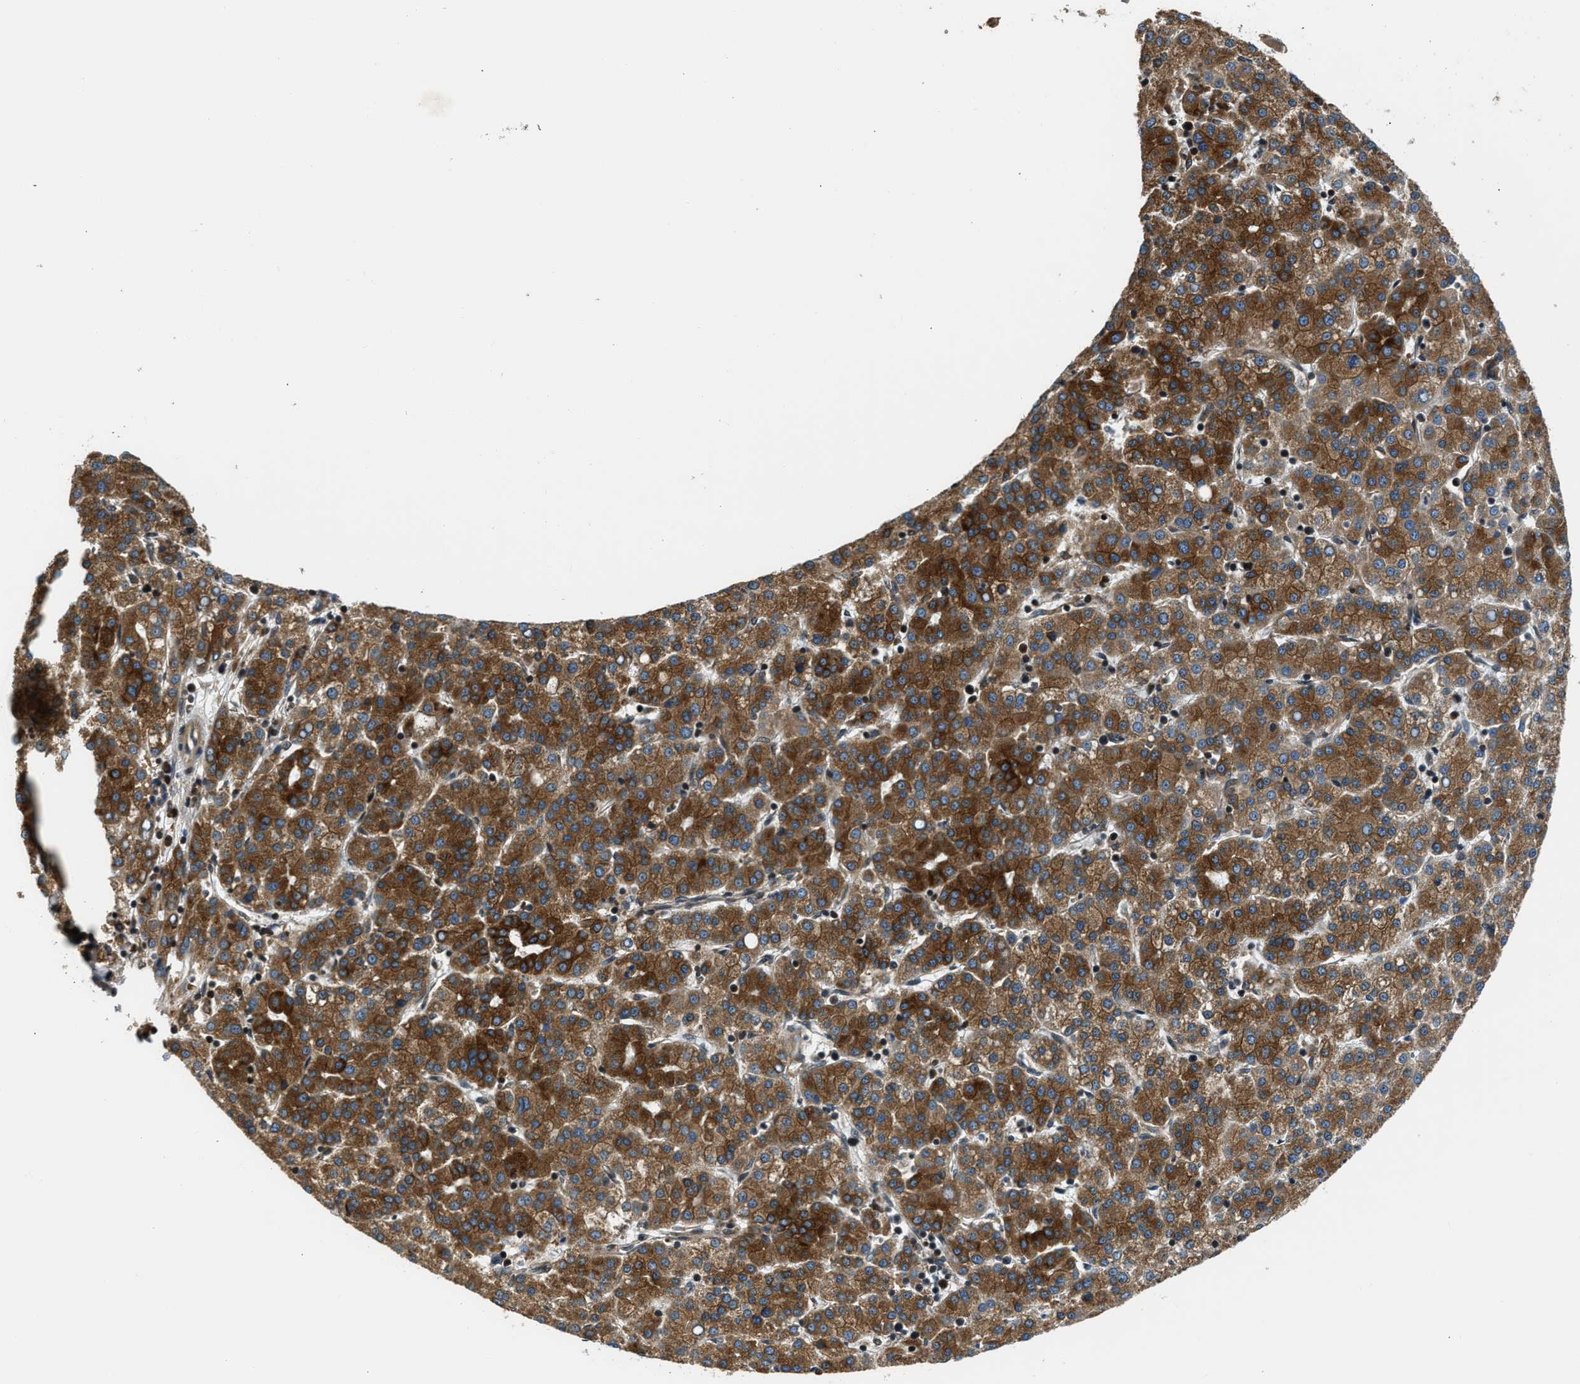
{"staining": {"intensity": "strong", "quantity": ">75%", "location": "cytoplasmic/membranous"}, "tissue": "liver cancer", "cell_type": "Tumor cells", "image_type": "cancer", "snomed": [{"axis": "morphology", "description": "Carcinoma, Hepatocellular, NOS"}, {"axis": "topography", "description": "Liver"}], "caption": "Immunohistochemical staining of liver hepatocellular carcinoma reveals high levels of strong cytoplasmic/membranous positivity in about >75% of tumor cells.", "gene": "RETREG3", "patient": {"sex": "female", "age": 58}}